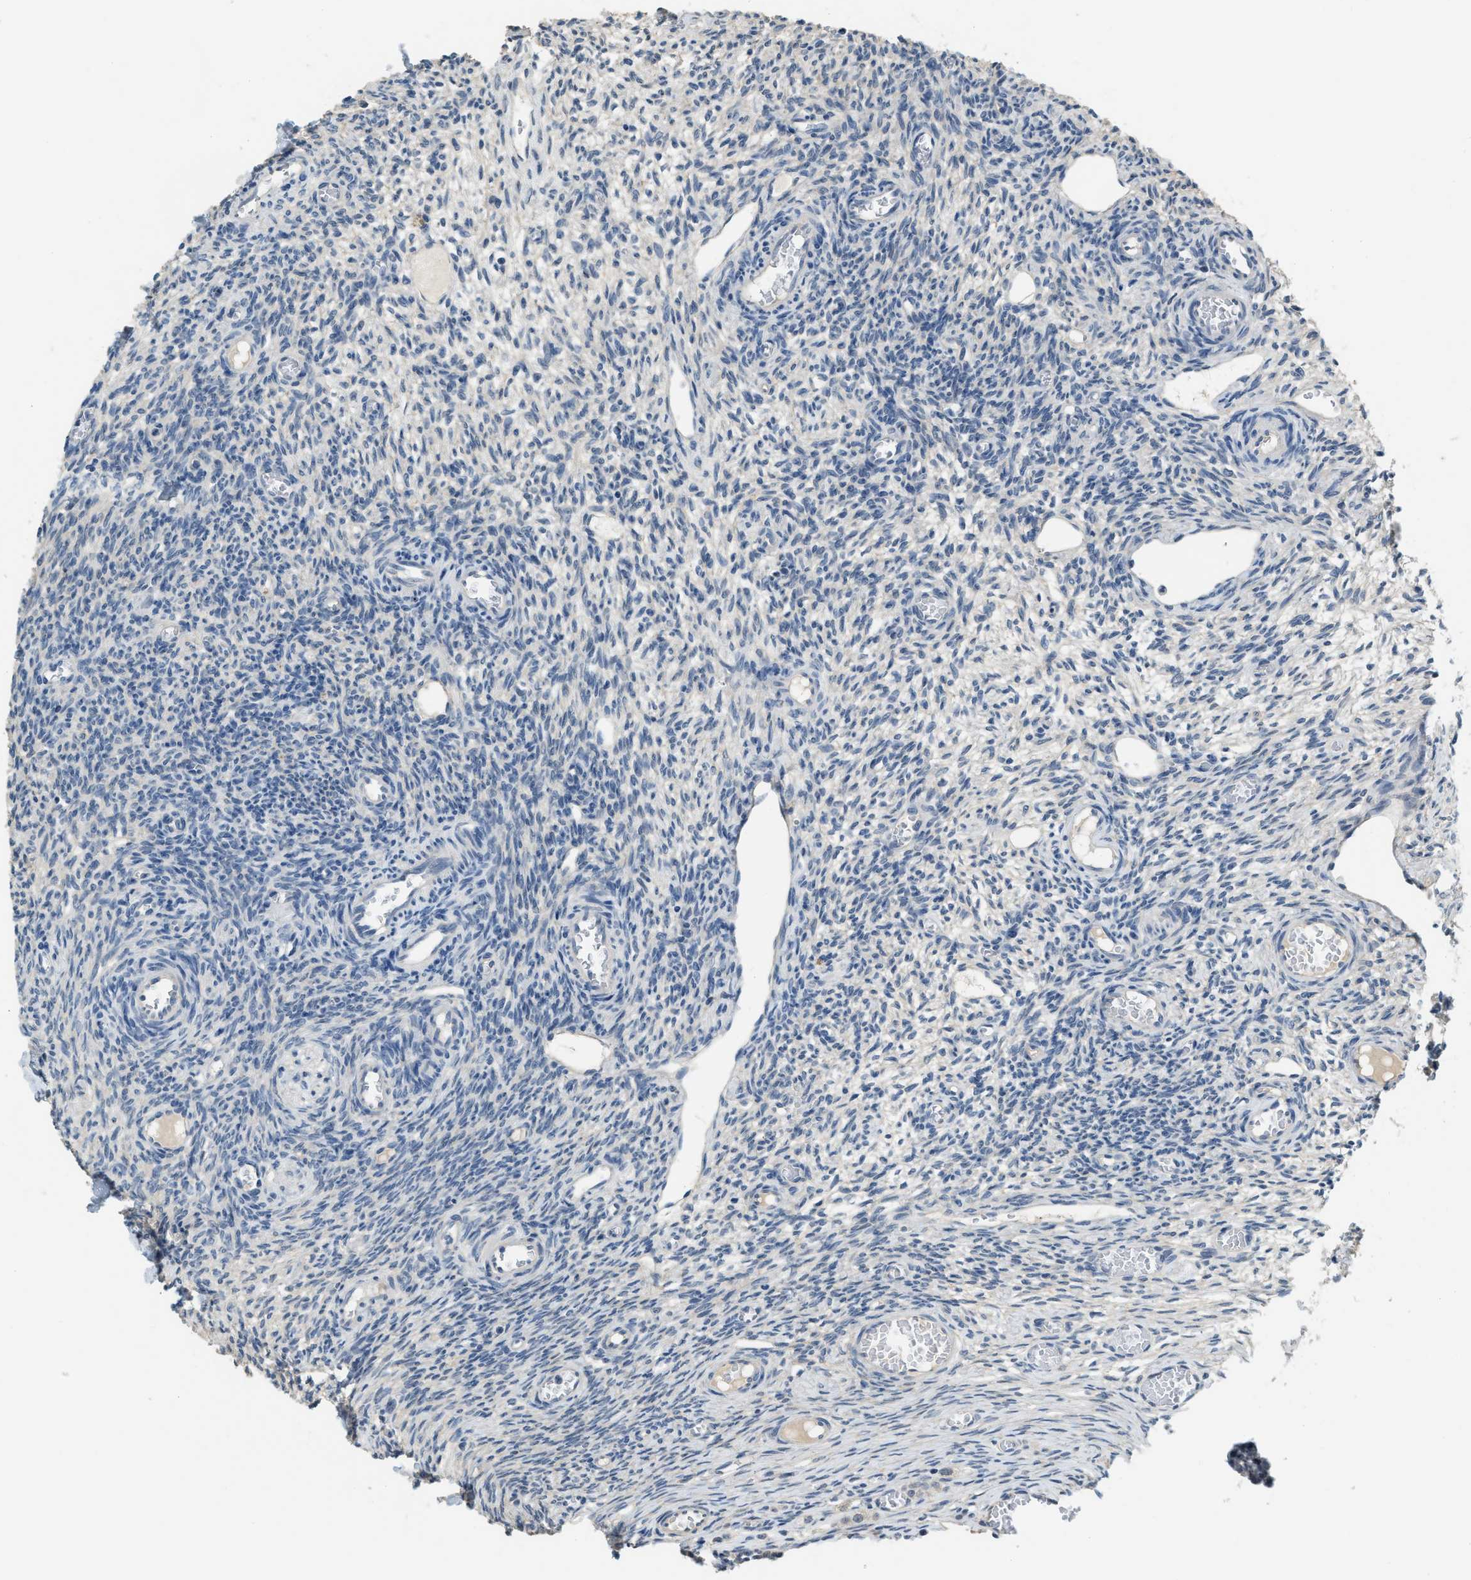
{"staining": {"intensity": "negative", "quantity": "none", "location": "none"}, "tissue": "ovary", "cell_type": "Follicle cells", "image_type": "normal", "snomed": [{"axis": "morphology", "description": "Normal tissue, NOS"}, {"axis": "topography", "description": "Ovary"}], "caption": "Micrograph shows no protein positivity in follicle cells of benign ovary.", "gene": "TMEM154", "patient": {"sex": "female", "age": 27}}